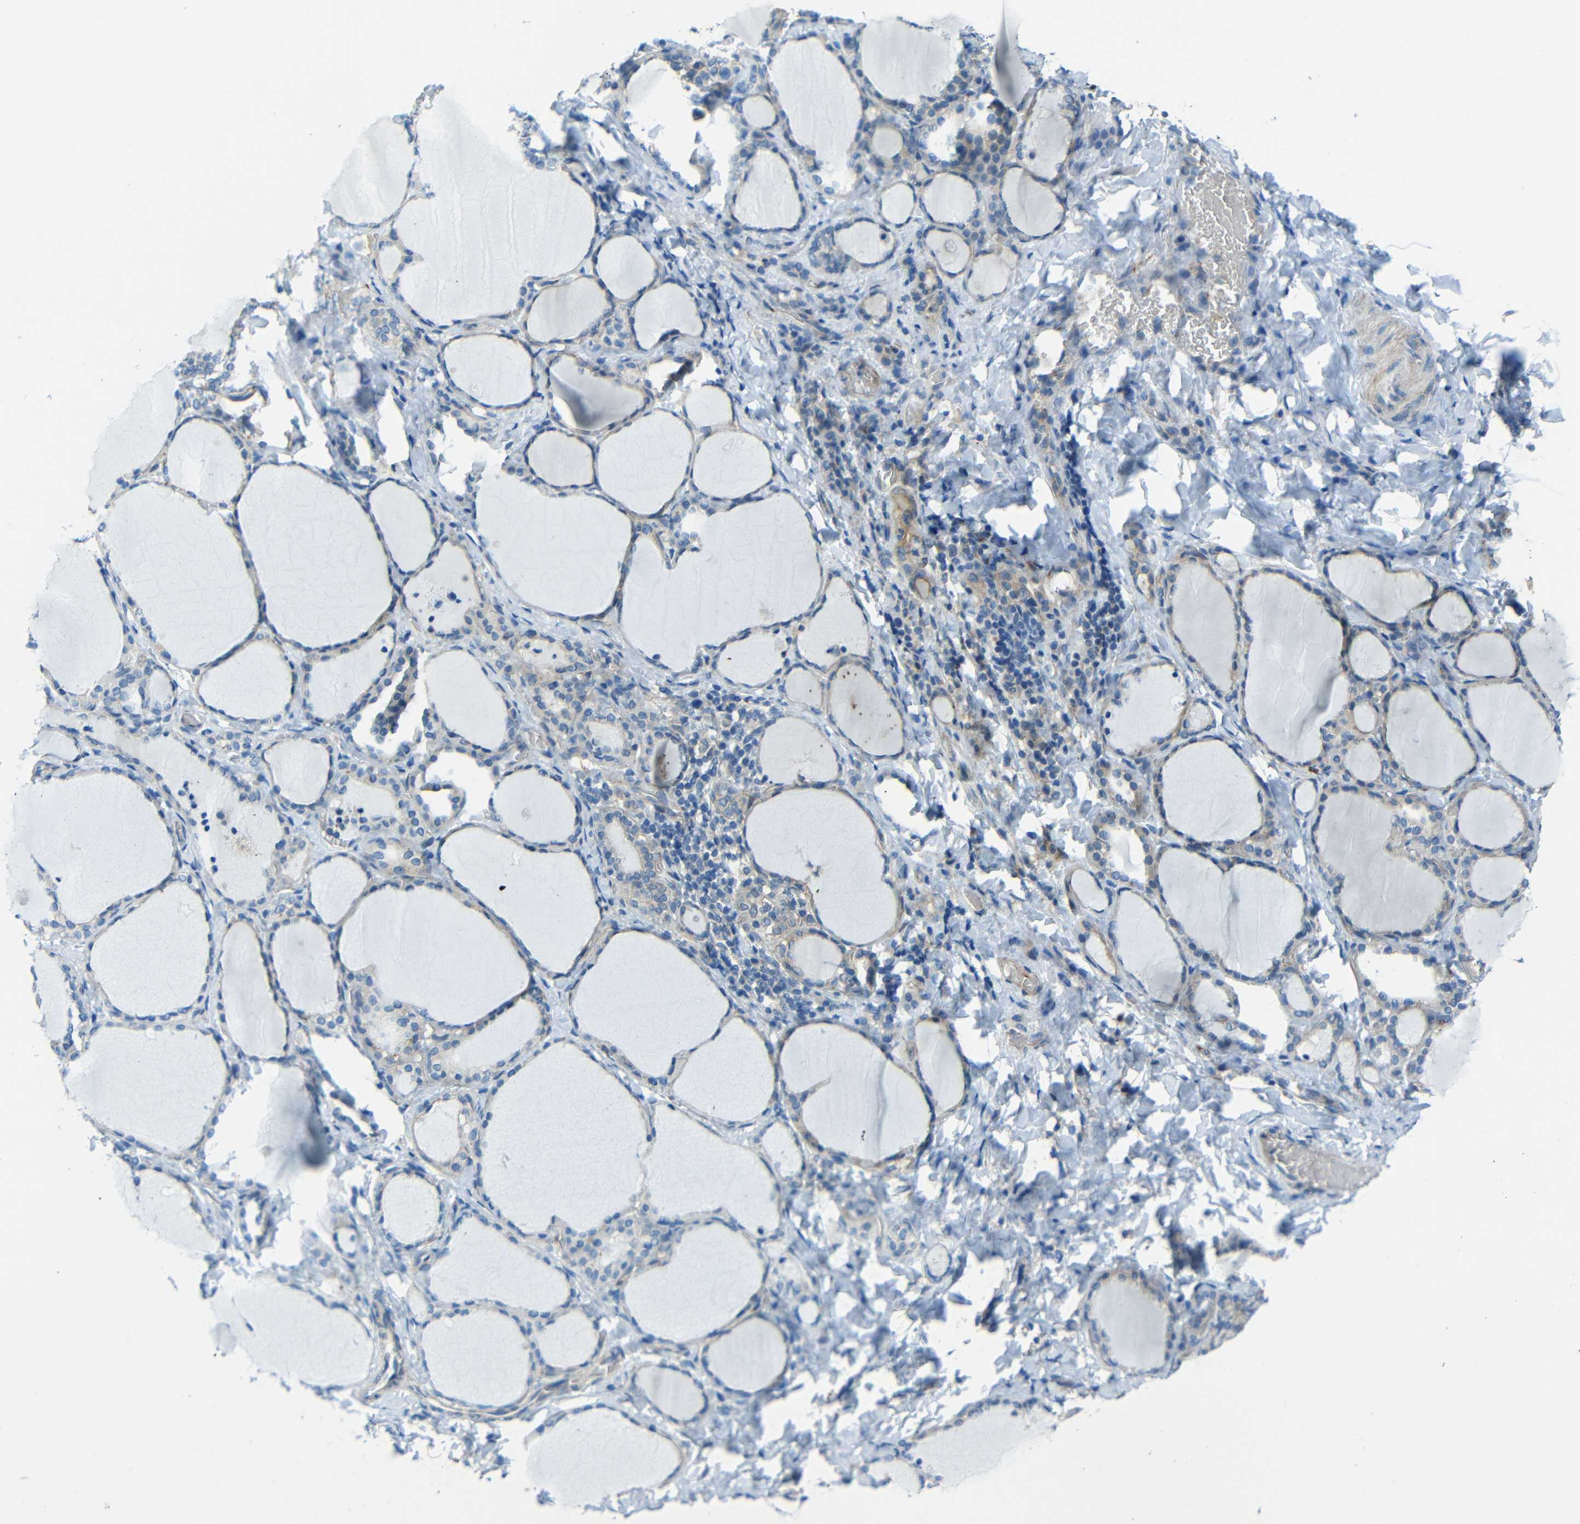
{"staining": {"intensity": "weak", "quantity": "<25%", "location": "cytoplasmic/membranous"}, "tissue": "thyroid gland", "cell_type": "Glandular cells", "image_type": "normal", "snomed": [{"axis": "morphology", "description": "Normal tissue, NOS"}, {"axis": "morphology", "description": "Papillary adenocarcinoma, NOS"}, {"axis": "topography", "description": "Thyroid gland"}], "caption": "Human thyroid gland stained for a protein using immunohistochemistry displays no expression in glandular cells.", "gene": "CYP26B1", "patient": {"sex": "female", "age": 30}}